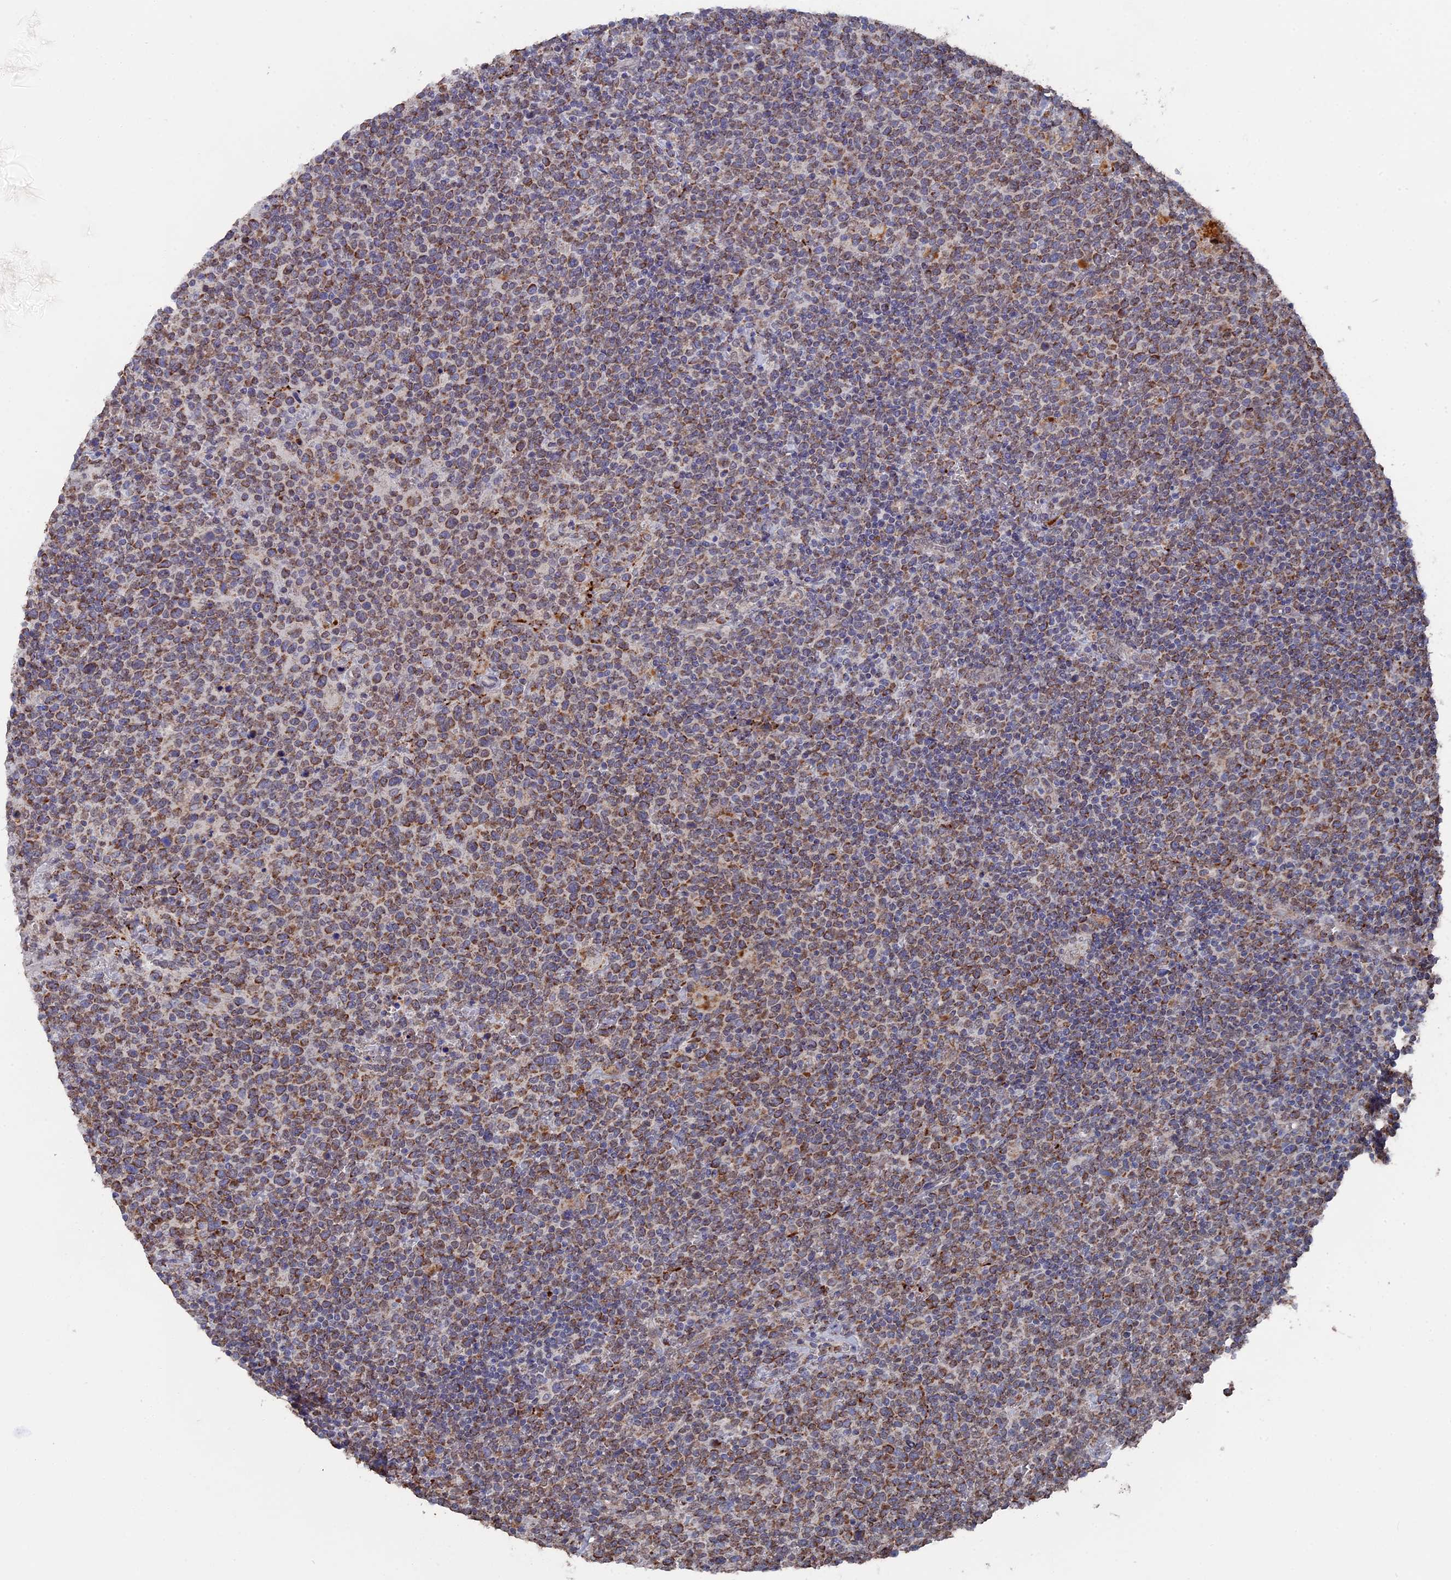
{"staining": {"intensity": "moderate", "quantity": ">75%", "location": "cytoplasmic/membranous"}, "tissue": "lymphoma", "cell_type": "Tumor cells", "image_type": "cancer", "snomed": [{"axis": "morphology", "description": "Malignant lymphoma, non-Hodgkin's type, High grade"}, {"axis": "topography", "description": "Lymph node"}], "caption": "Malignant lymphoma, non-Hodgkin's type (high-grade) tissue exhibits moderate cytoplasmic/membranous staining in about >75% of tumor cells, visualized by immunohistochemistry.", "gene": "SMG9", "patient": {"sex": "male", "age": 61}}